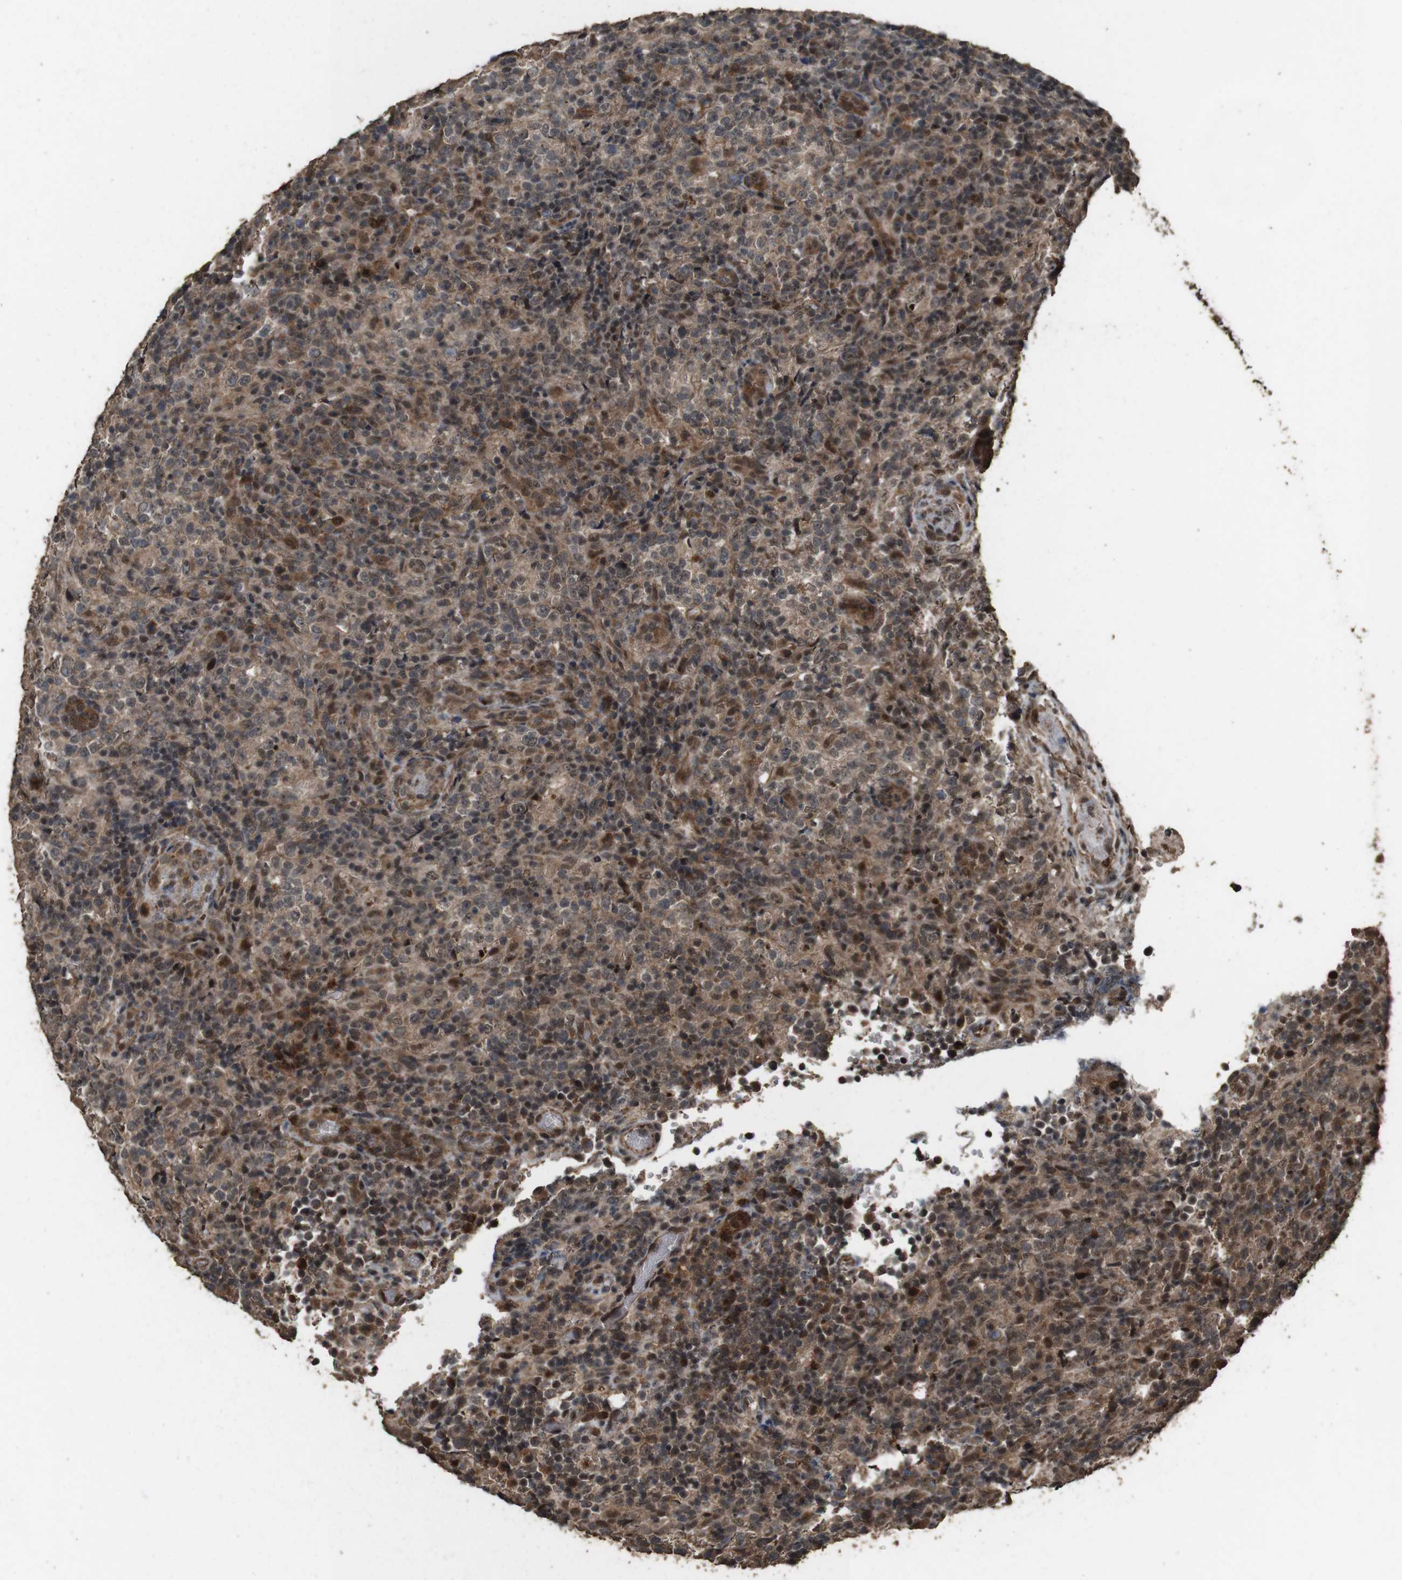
{"staining": {"intensity": "moderate", "quantity": ">75%", "location": "cytoplasmic/membranous"}, "tissue": "lymphoma", "cell_type": "Tumor cells", "image_type": "cancer", "snomed": [{"axis": "morphology", "description": "Malignant lymphoma, non-Hodgkin's type, High grade"}, {"axis": "topography", "description": "Lymph node"}], "caption": "Protein analysis of high-grade malignant lymphoma, non-Hodgkin's type tissue reveals moderate cytoplasmic/membranous expression in approximately >75% of tumor cells.", "gene": "RRAS2", "patient": {"sex": "female", "age": 76}}